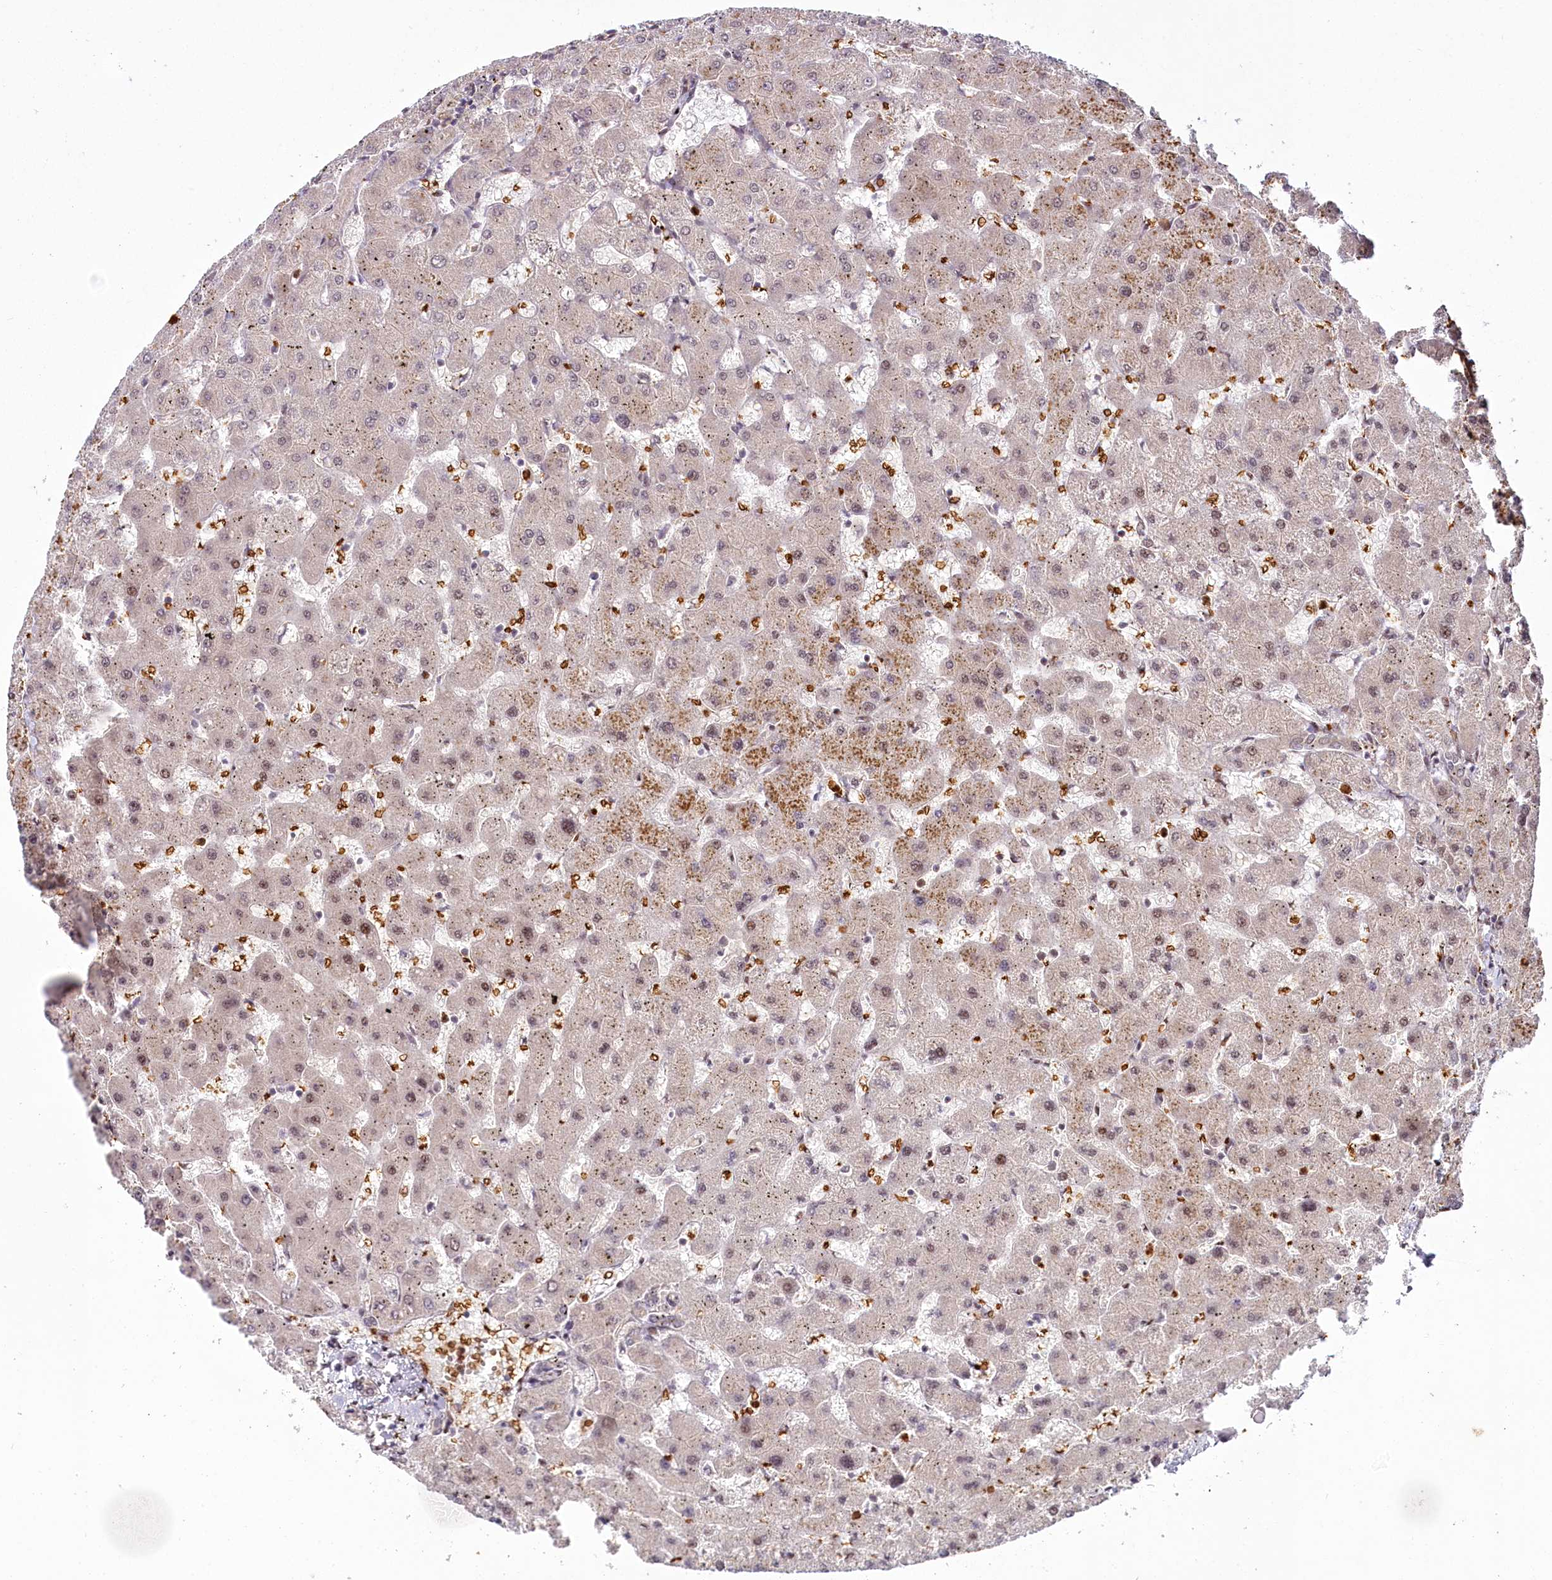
{"staining": {"intensity": "weak", "quantity": "25%-75%", "location": "nuclear"}, "tissue": "liver", "cell_type": "Cholangiocytes", "image_type": "normal", "snomed": [{"axis": "morphology", "description": "Normal tissue, NOS"}, {"axis": "topography", "description": "Liver"}], "caption": "DAB (3,3'-diaminobenzidine) immunohistochemical staining of unremarkable liver exhibits weak nuclear protein positivity in about 25%-75% of cholangiocytes. (DAB IHC, brown staining for protein, blue staining for nuclei).", "gene": "ALKBH8", "patient": {"sex": "female", "age": 63}}